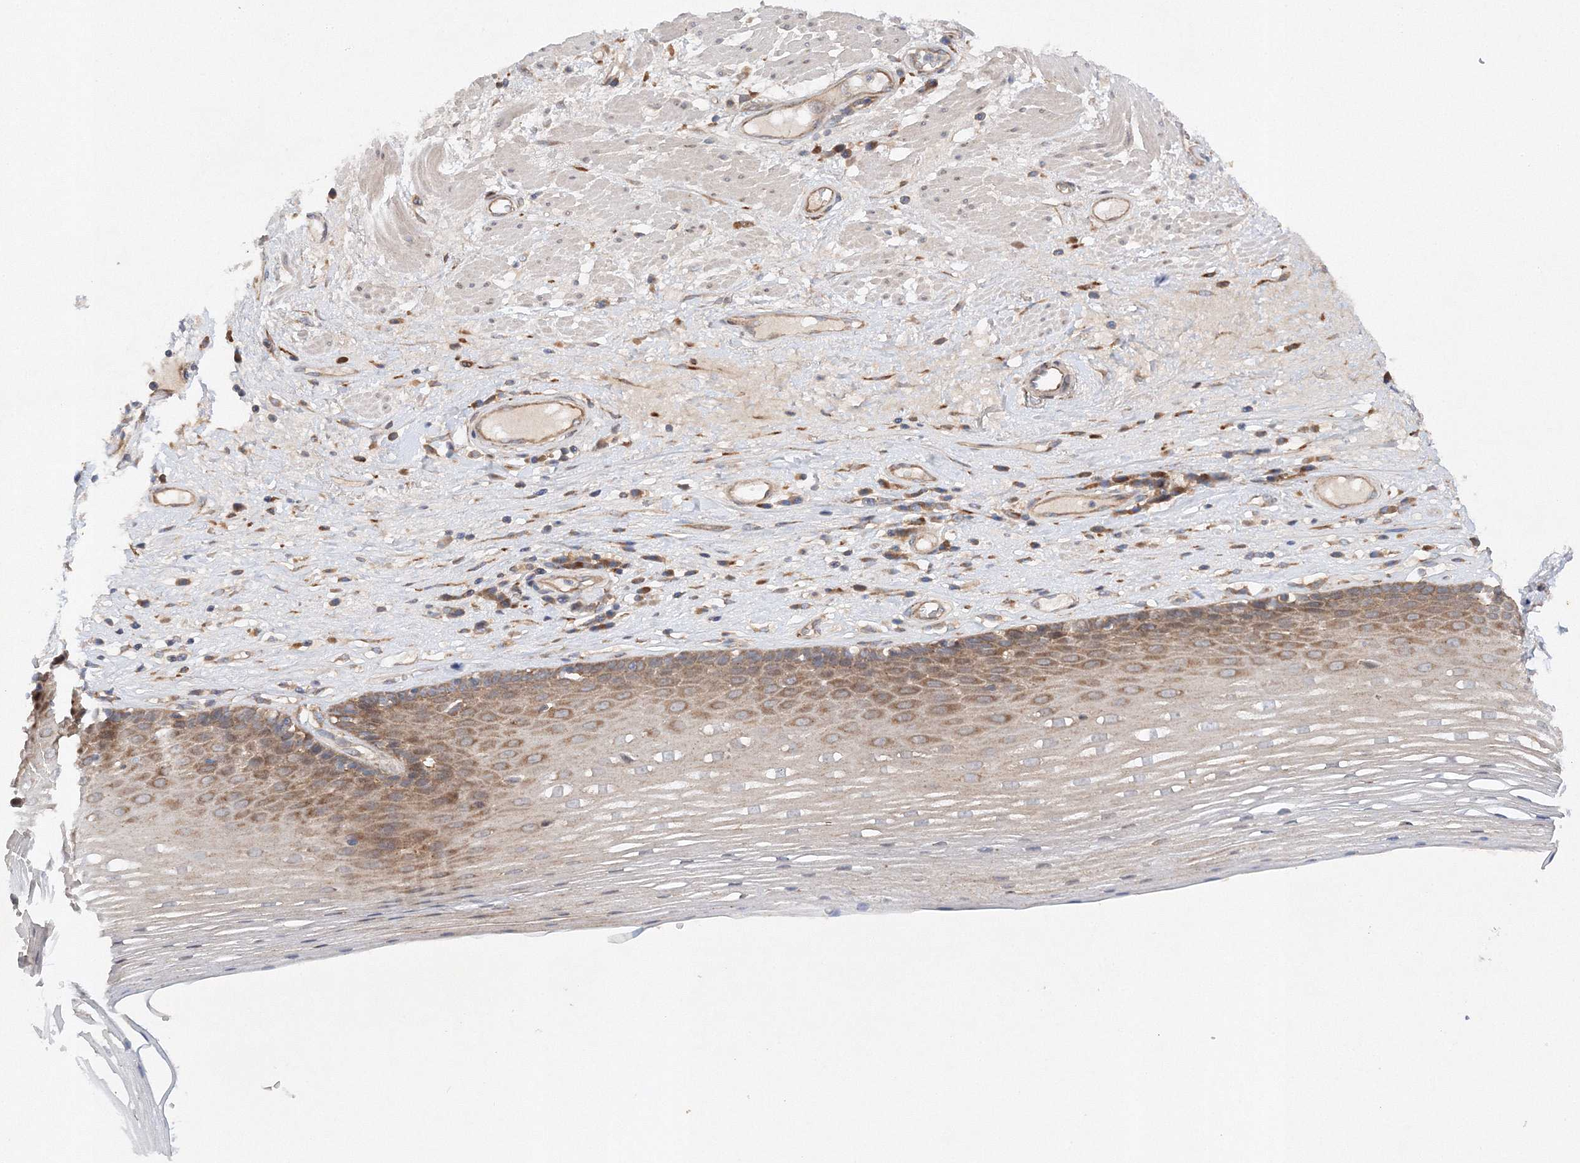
{"staining": {"intensity": "moderate", "quantity": "25%-75%", "location": "cytoplasmic/membranous"}, "tissue": "esophagus", "cell_type": "Squamous epithelial cells", "image_type": "normal", "snomed": [{"axis": "morphology", "description": "Normal tissue, NOS"}, {"axis": "topography", "description": "Esophagus"}], "caption": "DAB immunohistochemical staining of benign human esophagus shows moderate cytoplasmic/membranous protein positivity in about 25%-75% of squamous epithelial cells. Nuclei are stained in blue.", "gene": "SLC36A1", "patient": {"sex": "male", "age": 62}}